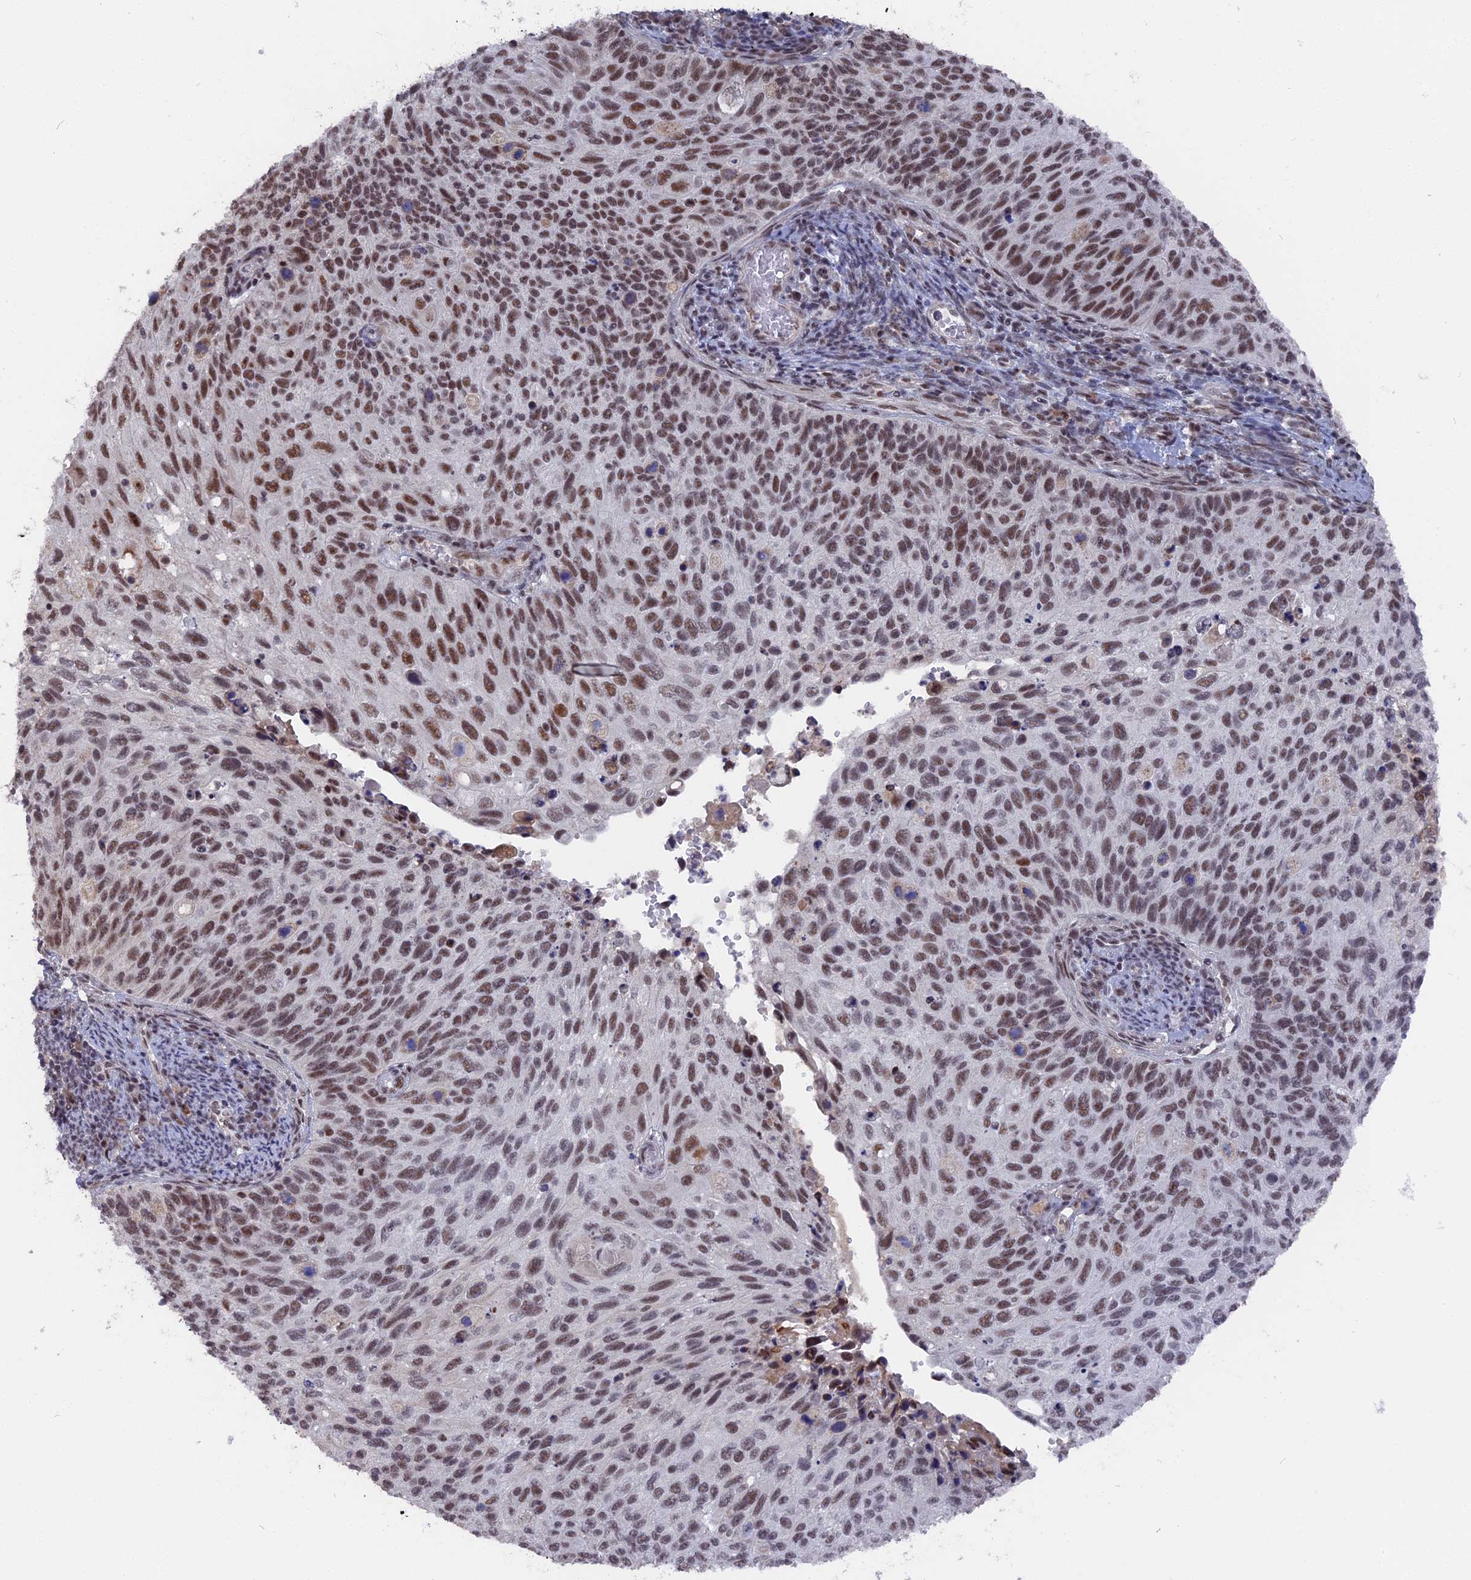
{"staining": {"intensity": "moderate", "quantity": ">75%", "location": "nuclear"}, "tissue": "cervical cancer", "cell_type": "Tumor cells", "image_type": "cancer", "snomed": [{"axis": "morphology", "description": "Squamous cell carcinoma, NOS"}, {"axis": "topography", "description": "Cervix"}], "caption": "DAB (3,3'-diaminobenzidine) immunohistochemical staining of cervical cancer displays moderate nuclear protein expression in about >75% of tumor cells. Immunohistochemistry stains the protein of interest in brown and the nuclei are stained blue.", "gene": "SF3A2", "patient": {"sex": "female", "age": 70}}